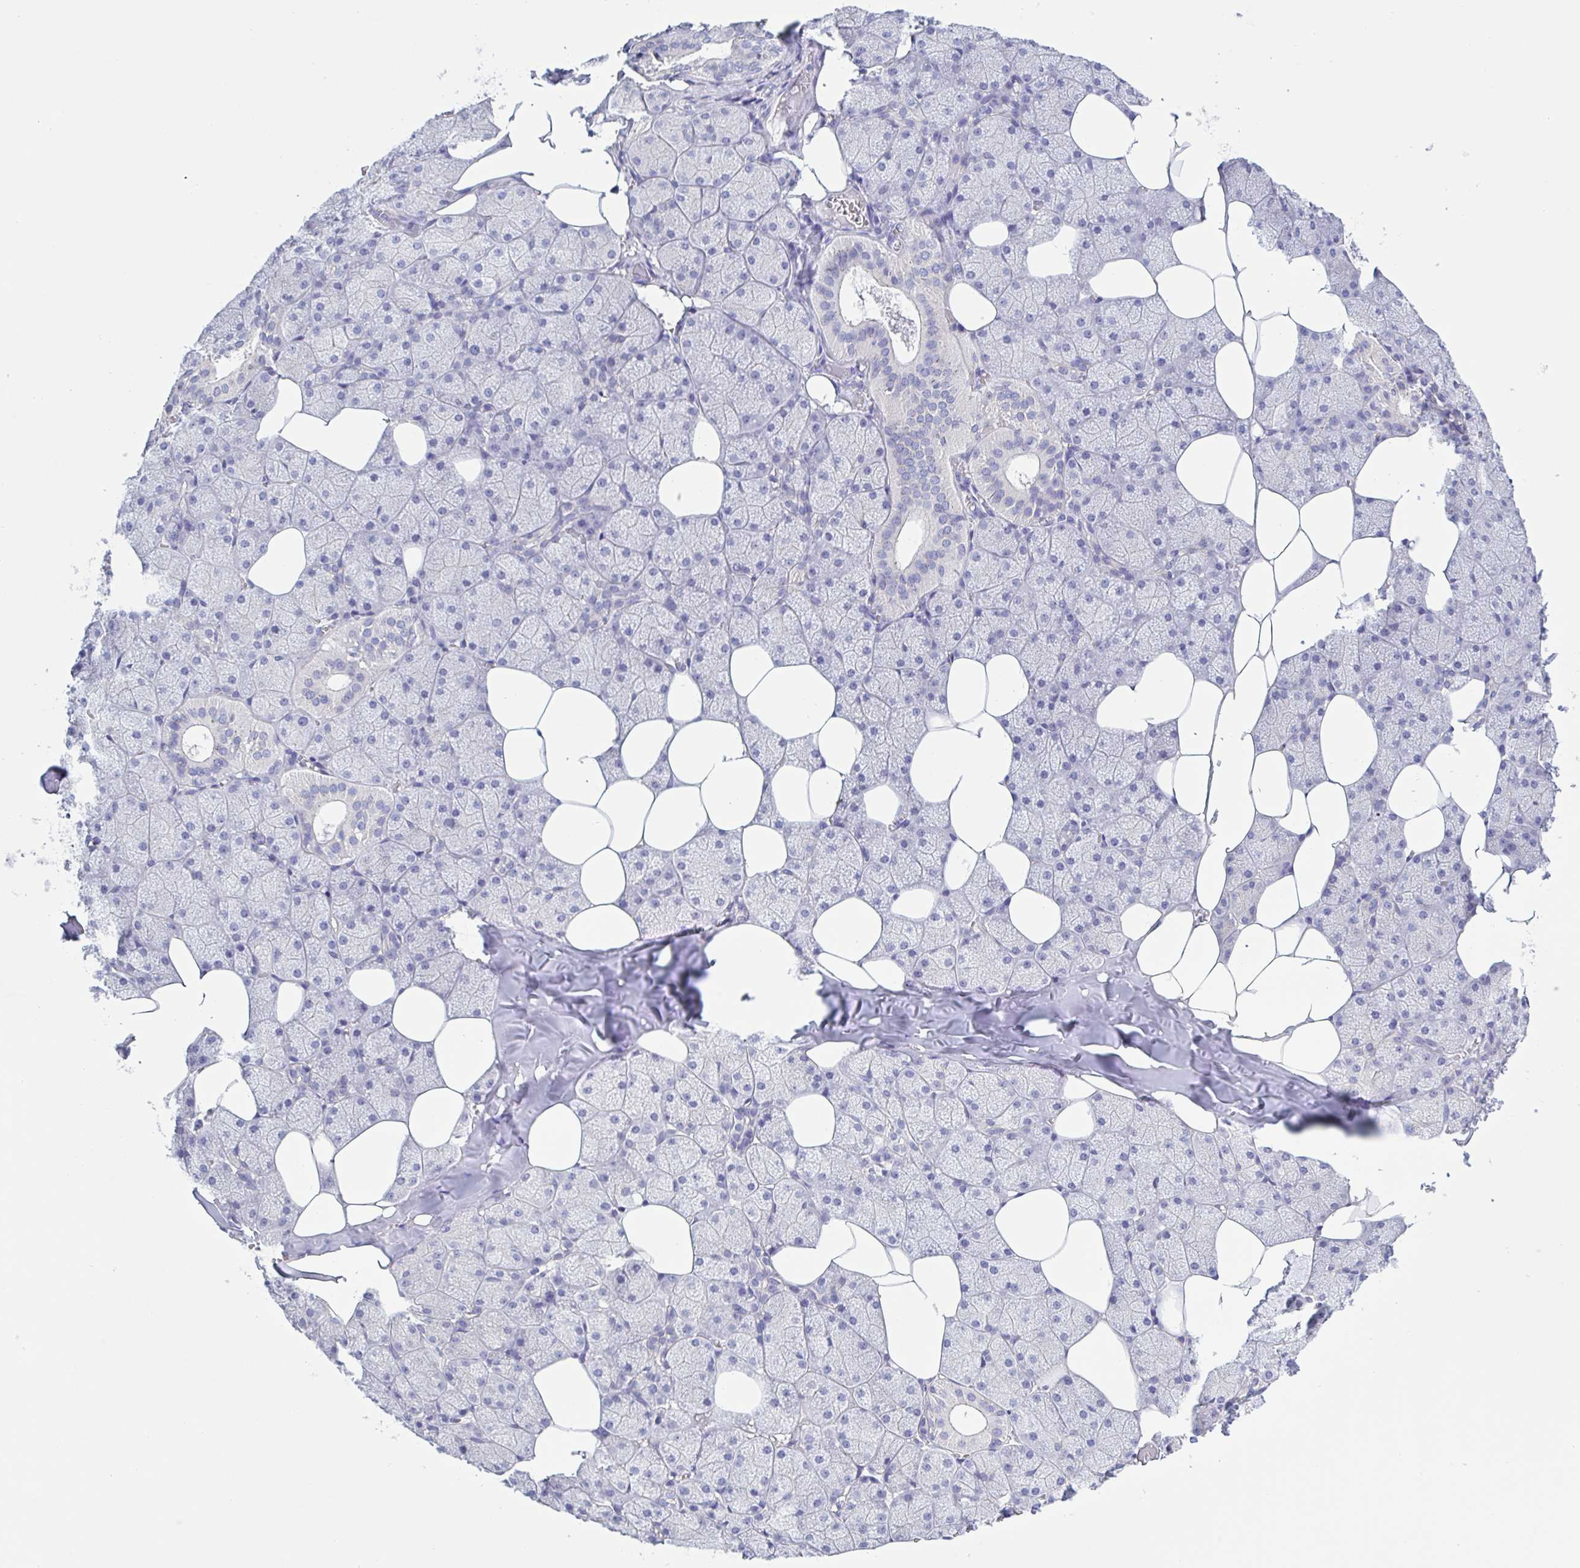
{"staining": {"intensity": "negative", "quantity": "none", "location": "none"}, "tissue": "salivary gland", "cell_type": "Glandular cells", "image_type": "normal", "snomed": [{"axis": "morphology", "description": "Normal tissue, NOS"}, {"axis": "topography", "description": "Salivary gland"}, {"axis": "topography", "description": "Peripheral nerve tissue"}], "caption": "Immunohistochemistry photomicrograph of benign salivary gland: salivary gland stained with DAB (3,3'-diaminobenzidine) shows no significant protein expression in glandular cells.", "gene": "CHMP5", "patient": {"sex": "male", "age": 38}}